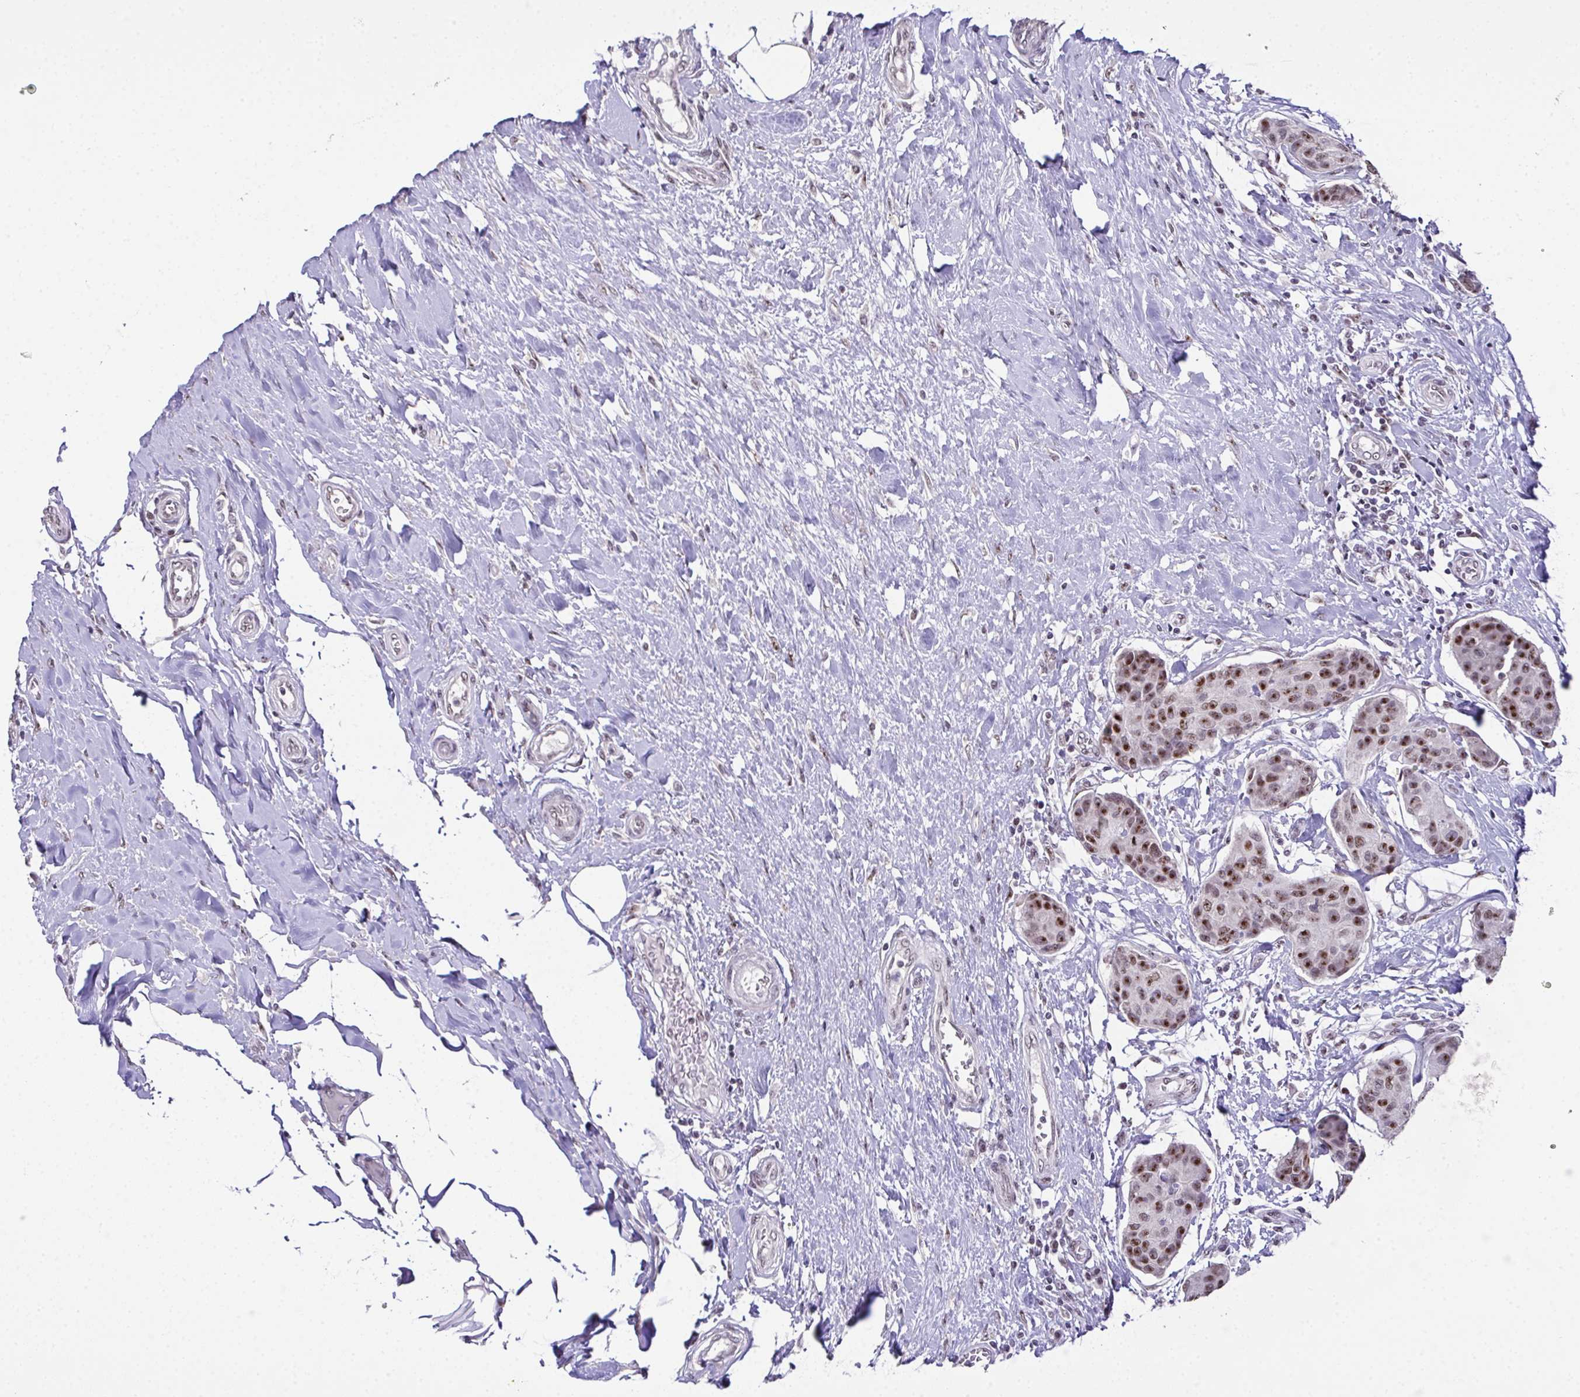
{"staining": {"intensity": "moderate", "quantity": ">75%", "location": "nuclear"}, "tissue": "breast cancer", "cell_type": "Tumor cells", "image_type": "cancer", "snomed": [{"axis": "morphology", "description": "Duct carcinoma"}, {"axis": "topography", "description": "Breast"}], "caption": "Approximately >75% of tumor cells in breast cancer (intraductal carcinoma) display moderate nuclear protein positivity as visualized by brown immunohistochemical staining.", "gene": "ZNF800", "patient": {"sex": "female", "age": 80}}